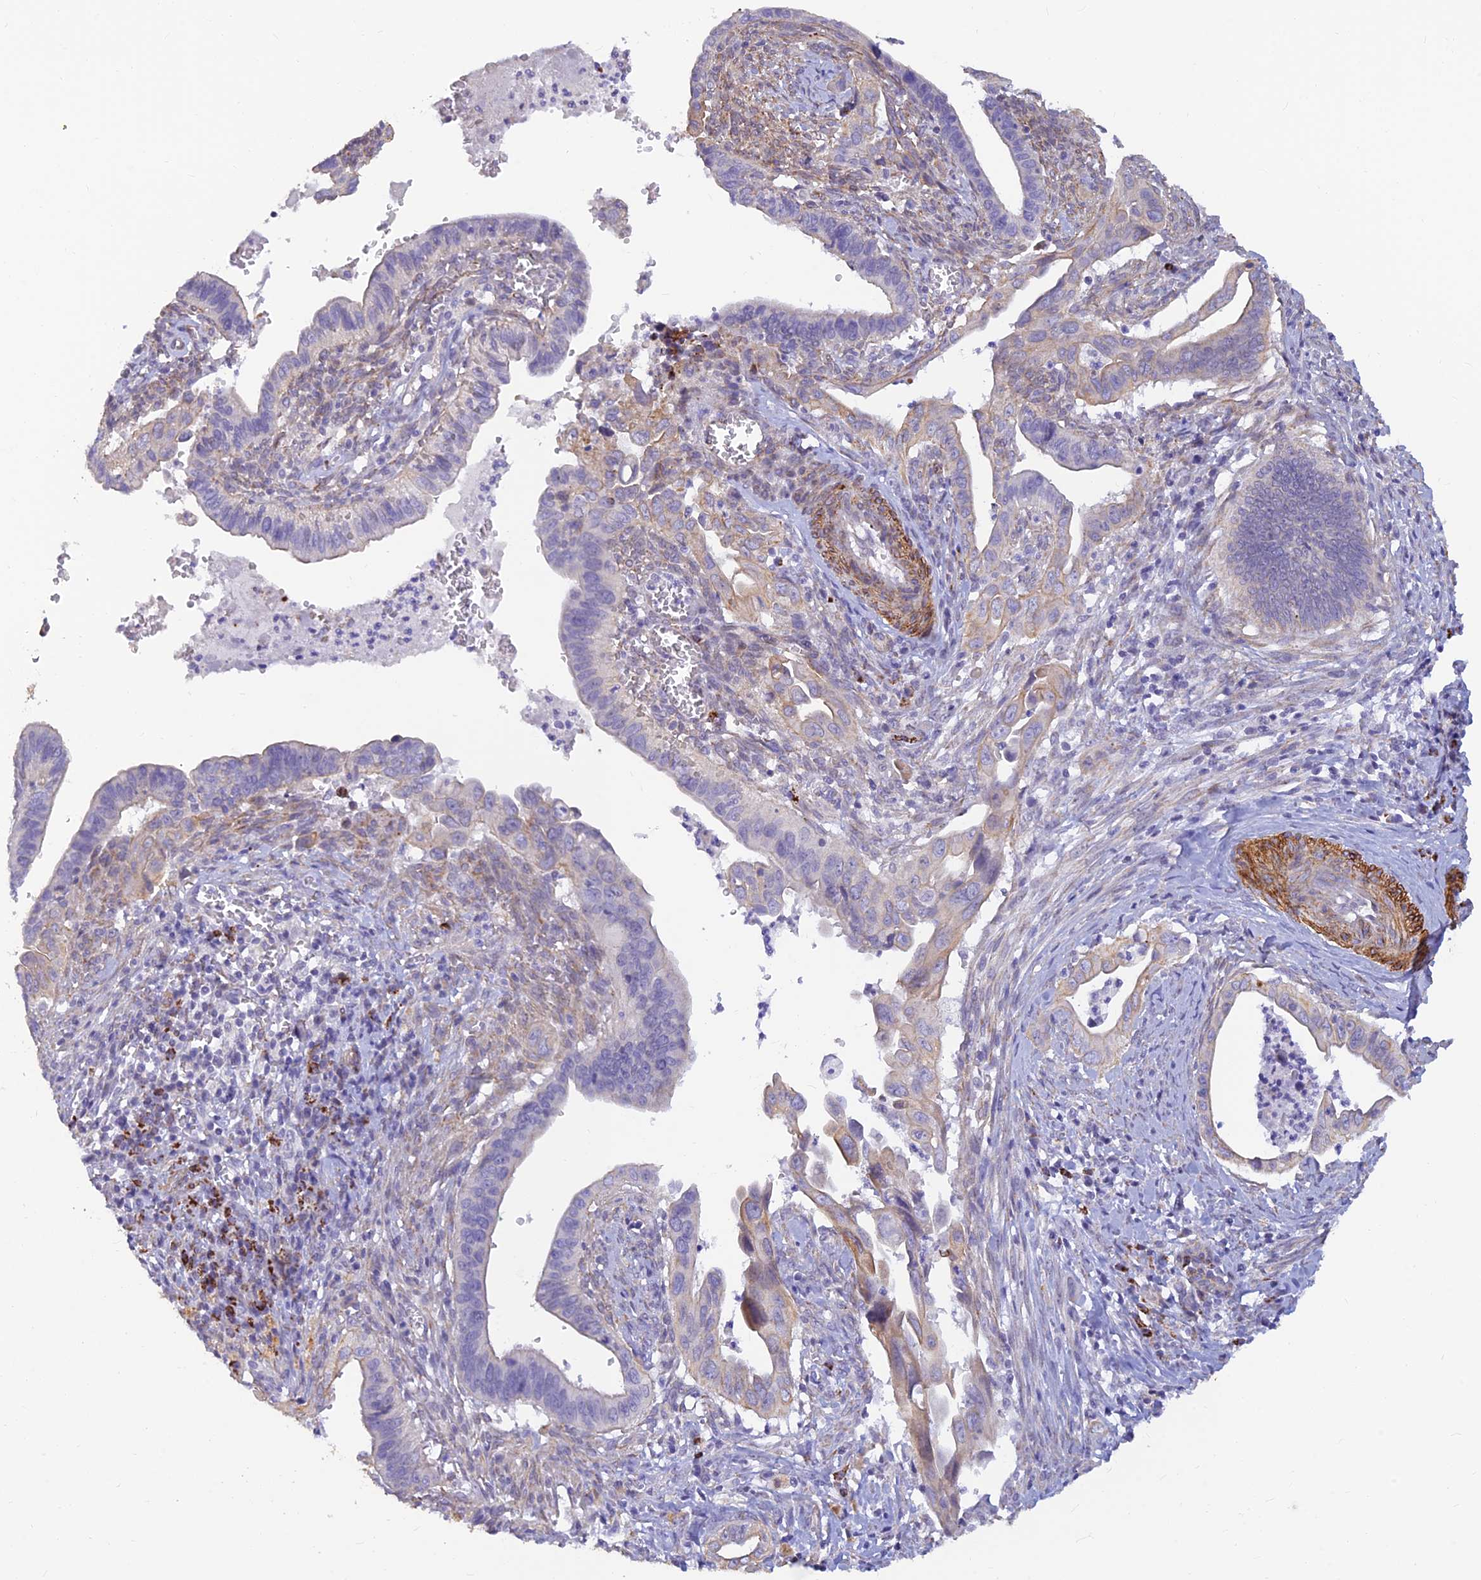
{"staining": {"intensity": "negative", "quantity": "none", "location": "none"}, "tissue": "cervical cancer", "cell_type": "Tumor cells", "image_type": "cancer", "snomed": [{"axis": "morphology", "description": "Adenocarcinoma, NOS"}, {"axis": "topography", "description": "Cervix"}], "caption": "Adenocarcinoma (cervical) stained for a protein using immunohistochemistry reveals no staining tumor cells.", "gene": "ALDH1L2", "patient": {"sex": "female", "age": 42}}